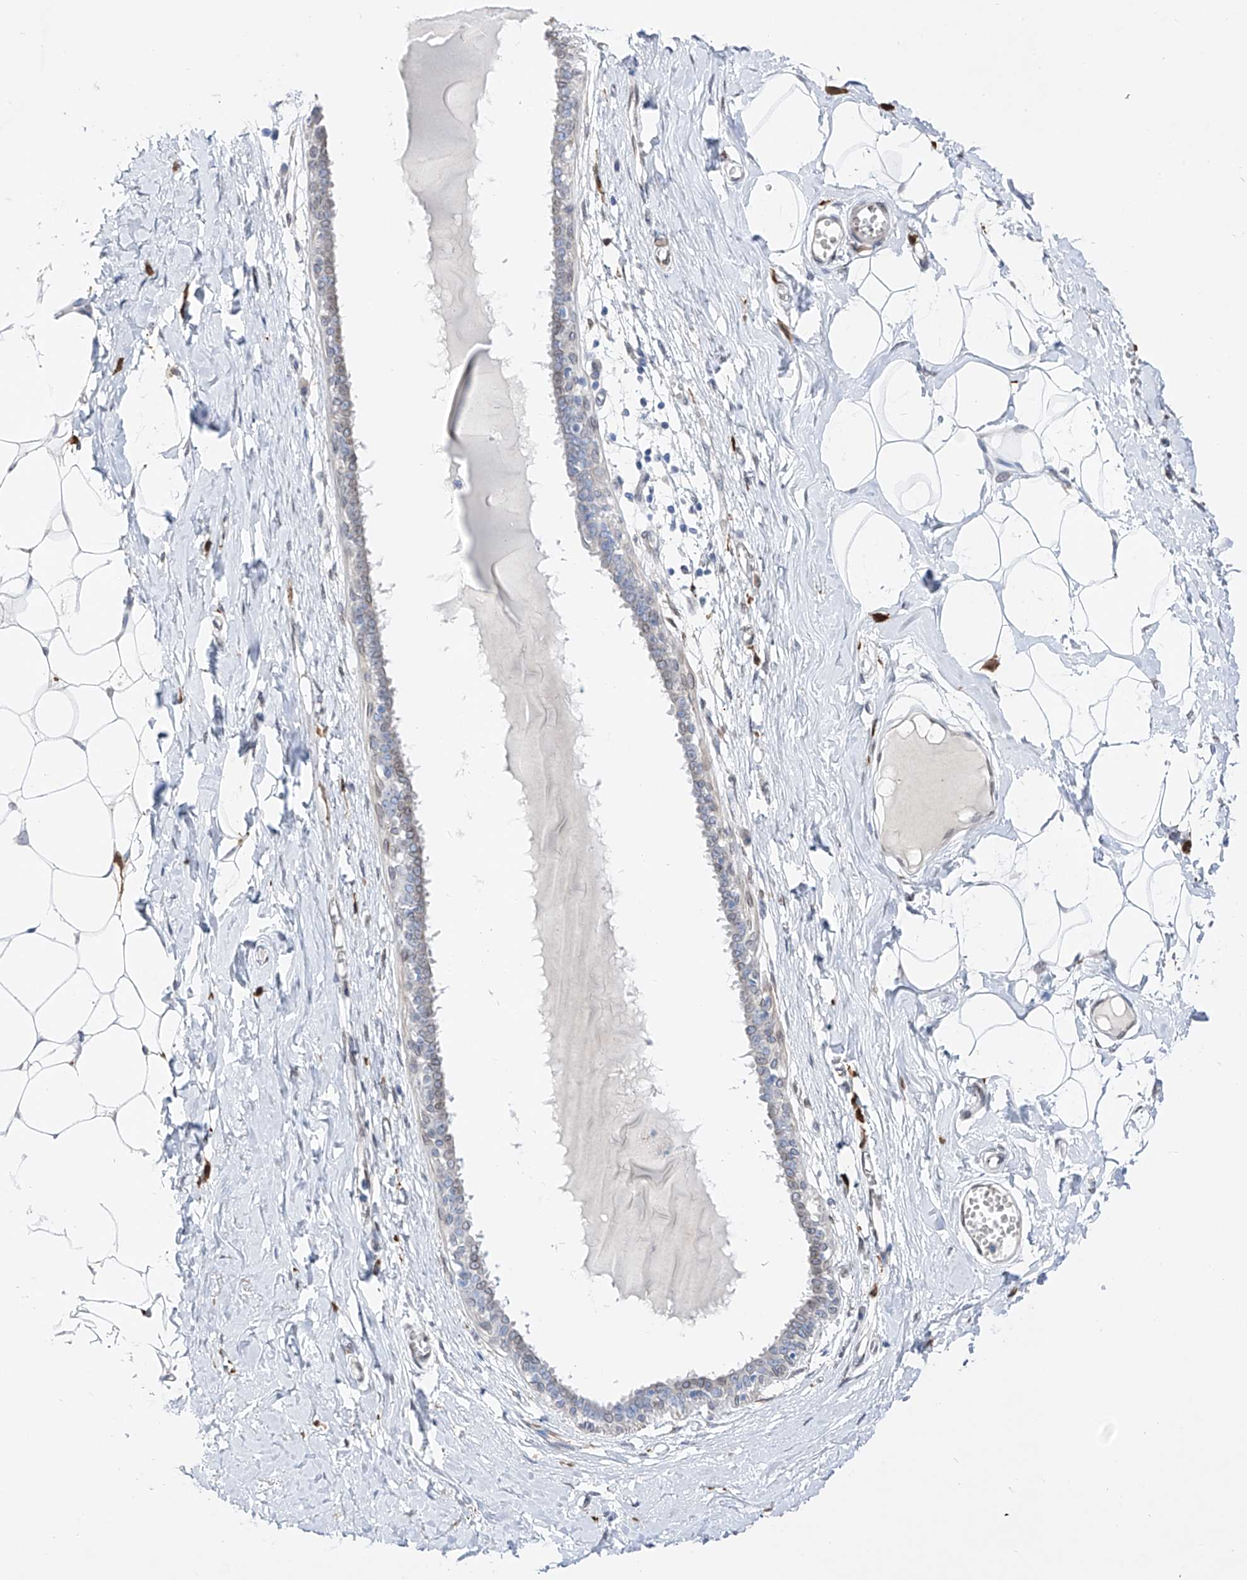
{"staining": {"intensity": "negative", "quantity": "none", "location": "none"}, "tissue": "breast", "cell_type": "Adipocytes", "image_type": "normal", "snomed": [{"axis": "morphology", "description": "Normal tissue, NOS"}, {"axis": "topography", "description": "Breast"}], "caption": "Photomicrograph shows no significant protein staining in adipocytes of unremarkable breast.", "gene": "LCLAT1", "patient": {"sex": "female", "age": 27}}